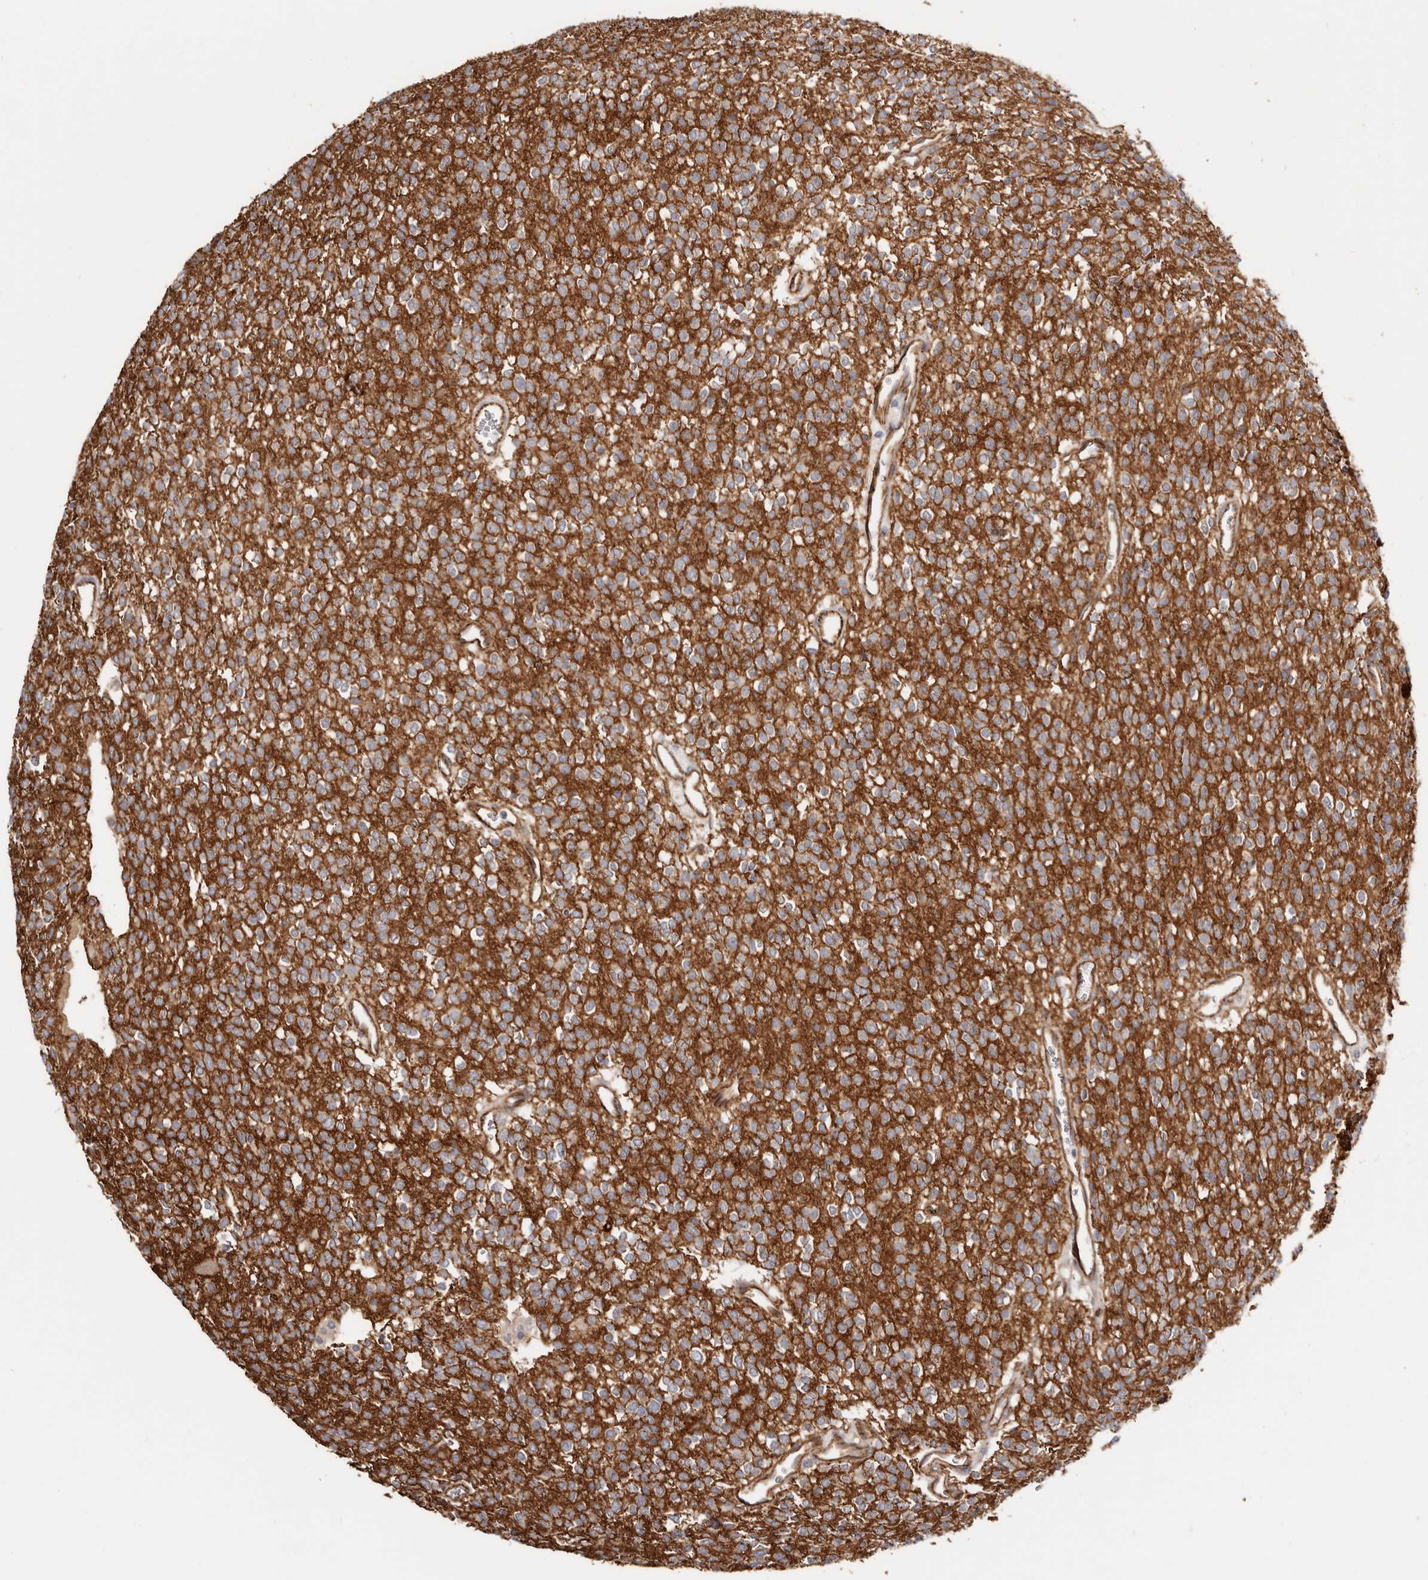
{"staining": {"intensity": "moderate", "quantity": "25%-75%", "location": "cytoplasmic/membranous"}, "tissue": "glioma", "cell_type": "Tumor cells", "image_type": "cancer", "snomed": [{"axis": "morphology", "description": "Glioma, malignant, High grade"}, {"axis": "topography", "description": "Brain"}], "caption": "A photomicrograph of malignant glioma (high-grade) stained for a protein demonstrates moderate cytoplasmic/membranous brown staining in tumor cells. (DAB (3,3'-diaminobenzidine) IHC, brown staining for protein, blue staining for nuclei).", "gene": "CTNNB1", "patient": {"sex": "male", "age": 34}}